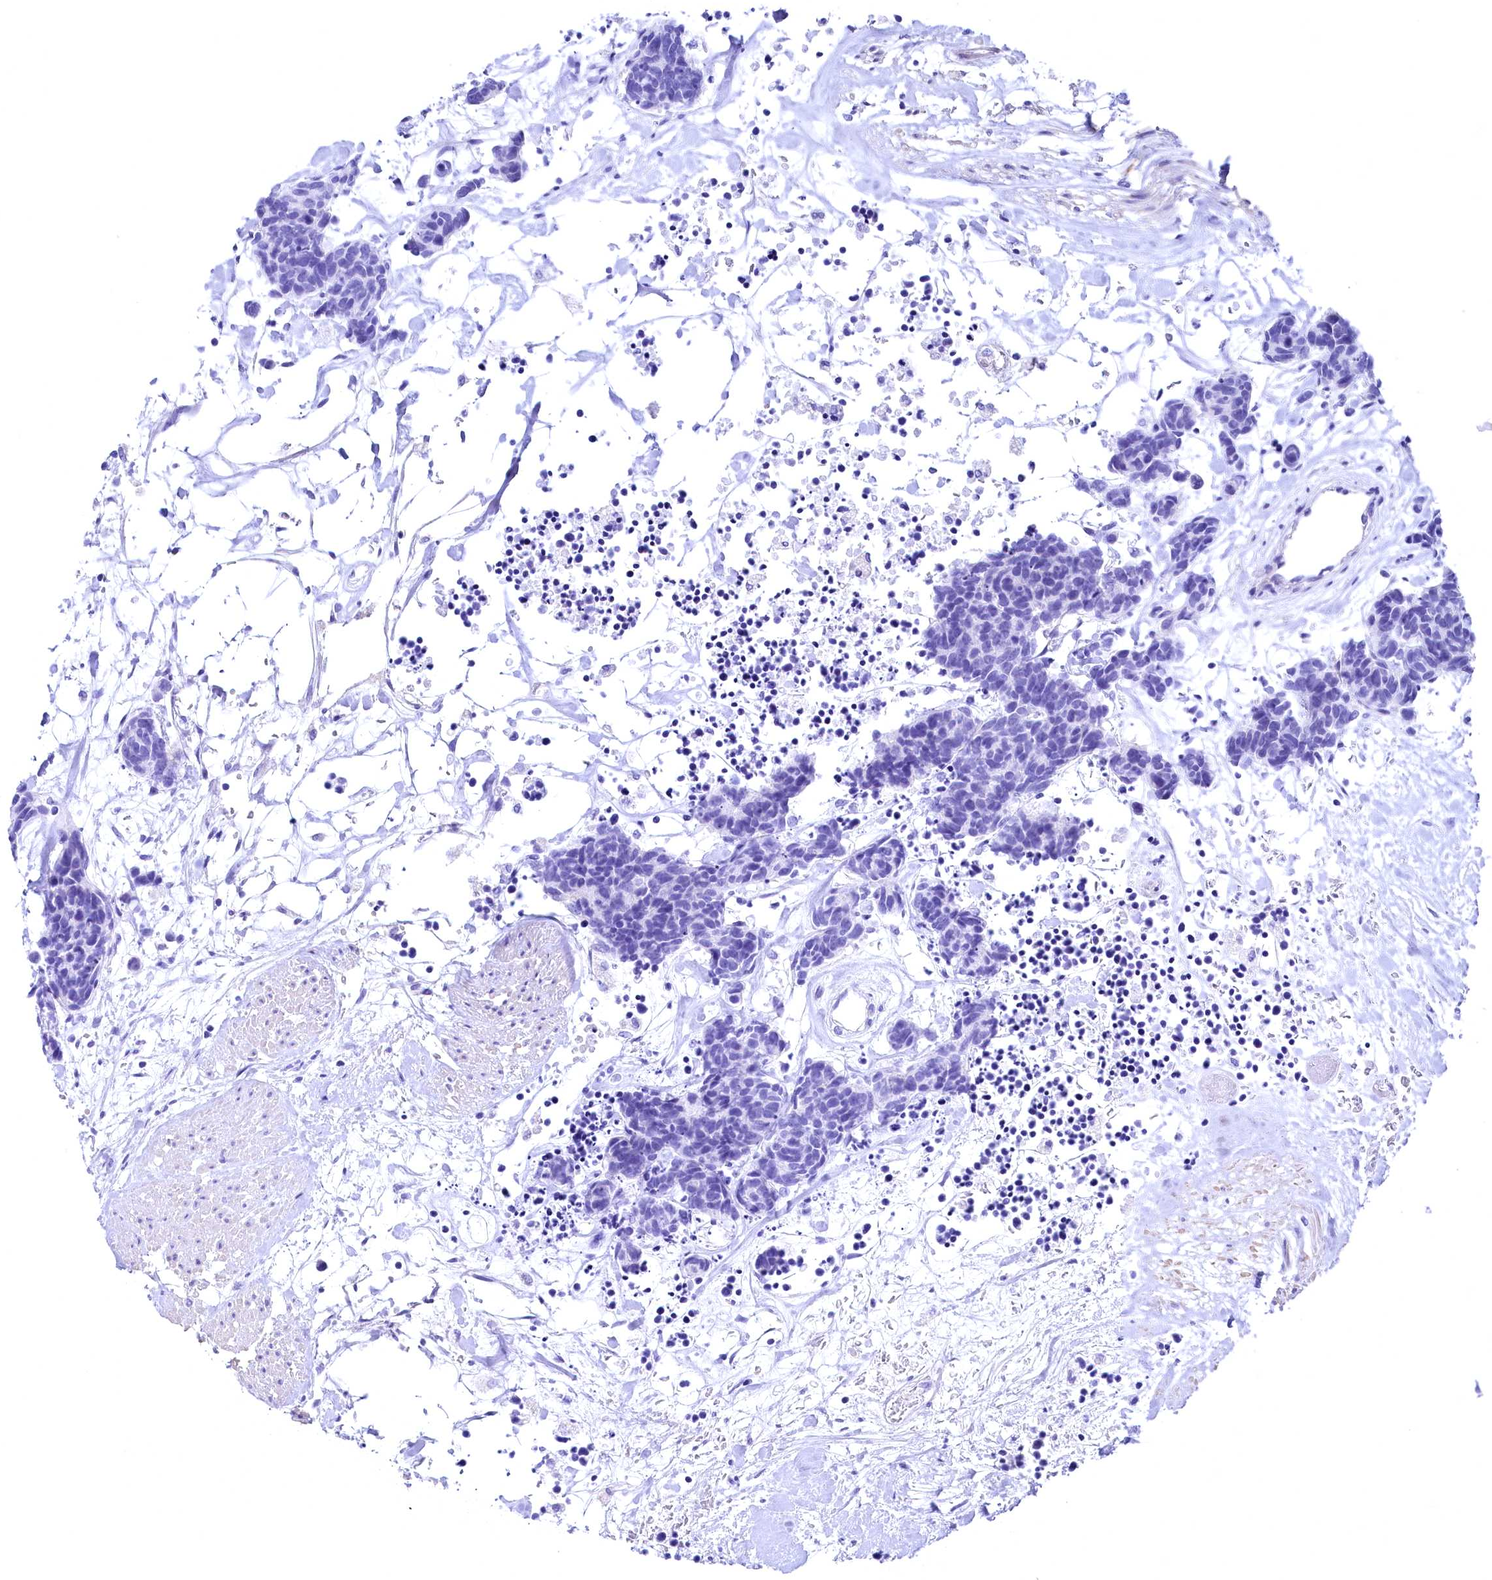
{"staining": {"intensity": "negative", "quantity": "none", "location": "none"}, "tissue": "carcinoid", "cell_type": "Tumor cells", "image_type": "cancer", "snomed": [{"axis": "morphology", "description": "Carcinoma, NOS"}, {"axis": "morphology", "description": "Carcinoid, malignant, NOS"}, {"axis": "topography", "description": "Urinary bladder"}], "caption": "This is a micrograph of IHC staining of carcinoid, which shows no expression in tumor cells.", "gene": "SKIDA1", "patient": {"sex": "male", "age": 57}}